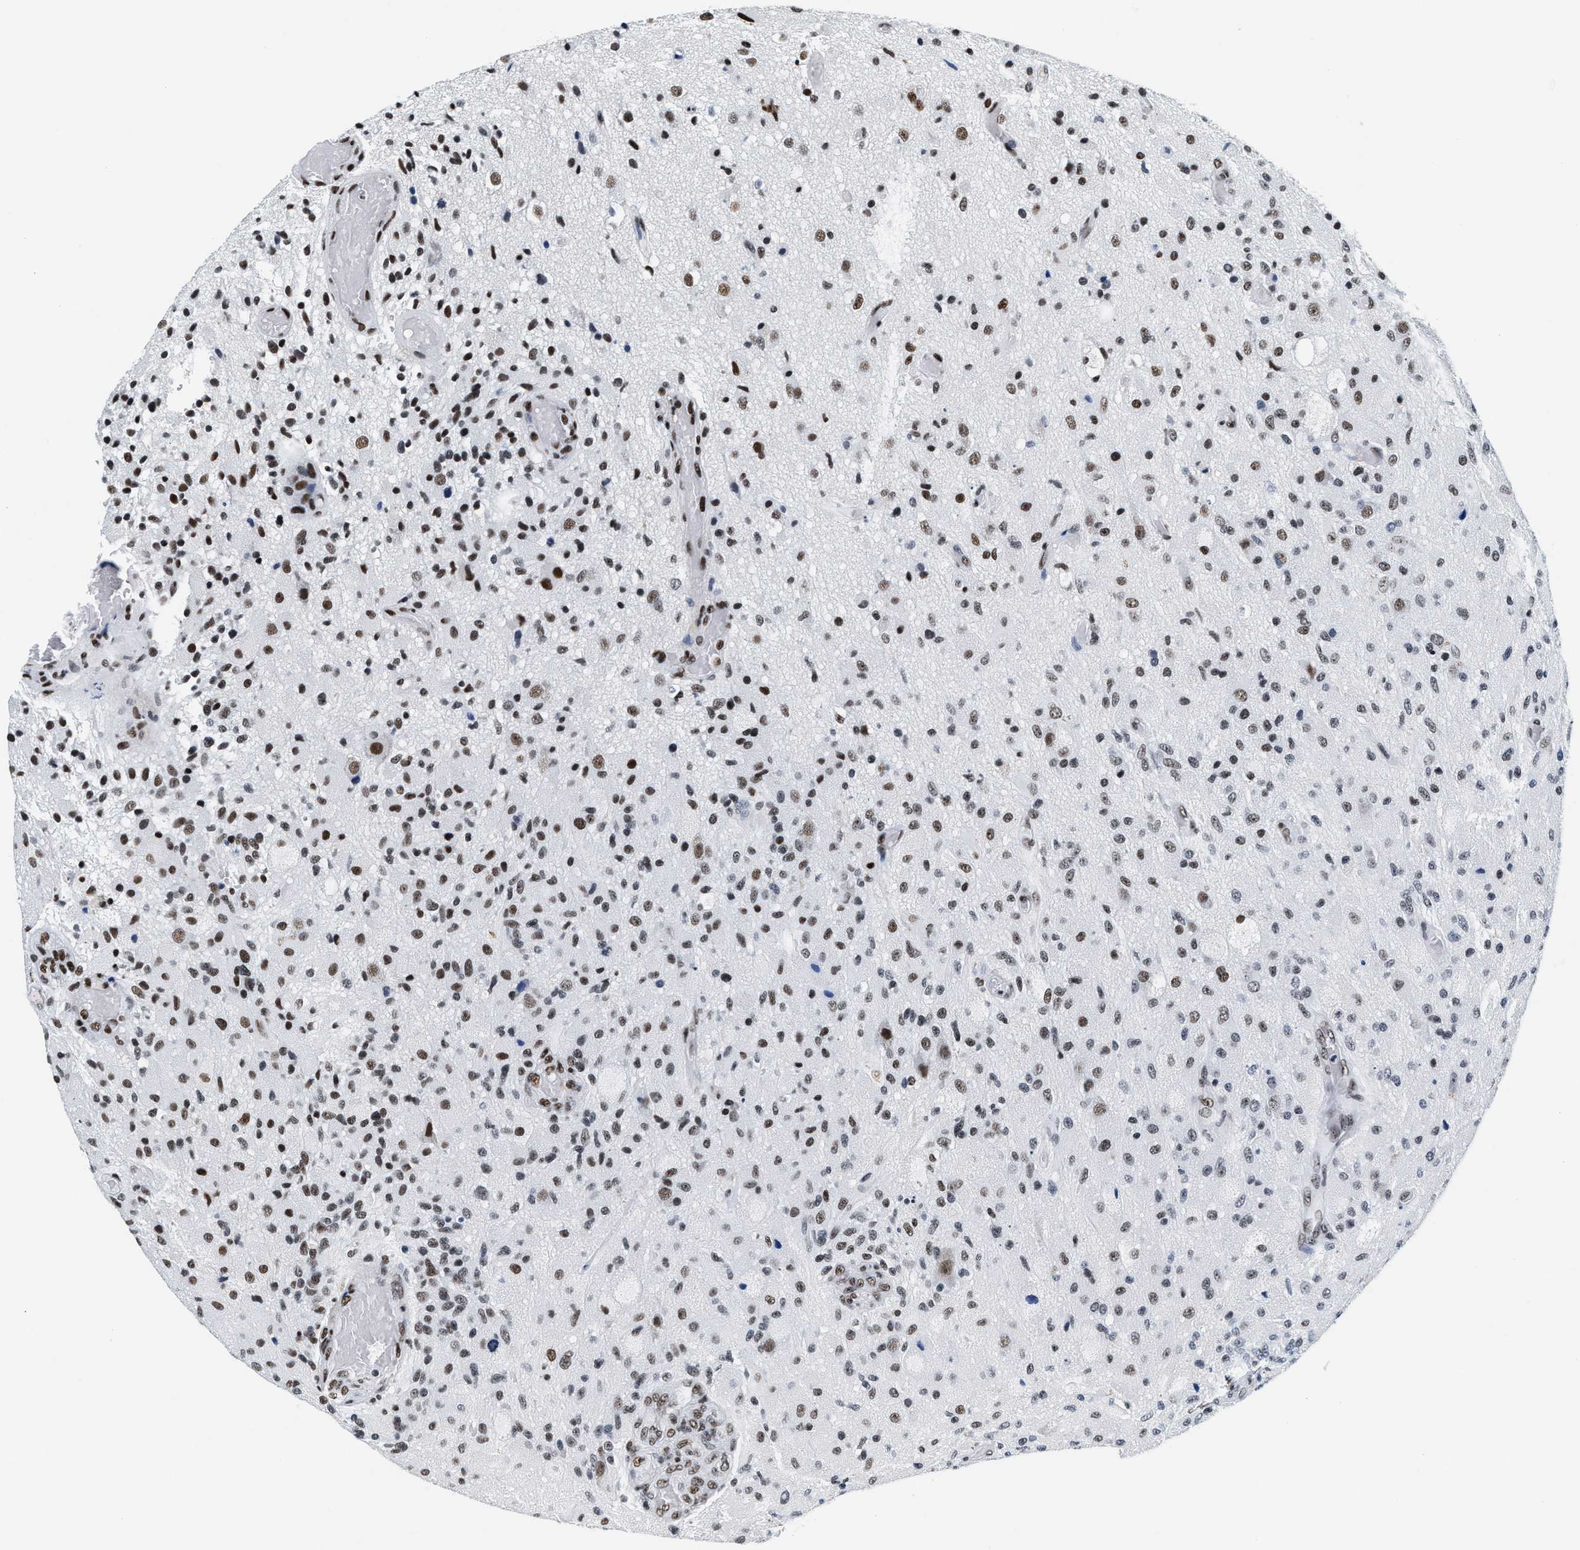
{"staining": {"intensity": "moderate", "quantity": "25%-75%", "location": "nuclear"}, "tissue": "glioma", "cell_type": "Tumor cells", "image_type": "cancer", "snomed": [{"axis": "morphology", "description": "Normal tissue, NOS"}, {"axis": "morphology", "description": "Glioma, malignant, High grade"}, {"axis": "topography", "description": "Cerebral cortex"}], "caption": "Brown immunohistochemical staining in human glioma displays moderate nuclear expression in about 25%-75% of tumor cells. The protein of interest is stained brown, and the nuclei are stained in blue (DAB (3,3'-diaminobenzidine) IHC with brightfield microscopy, high magnification).", "gene": "RAD50", "patient": {"sex": "male", "age": 77}}